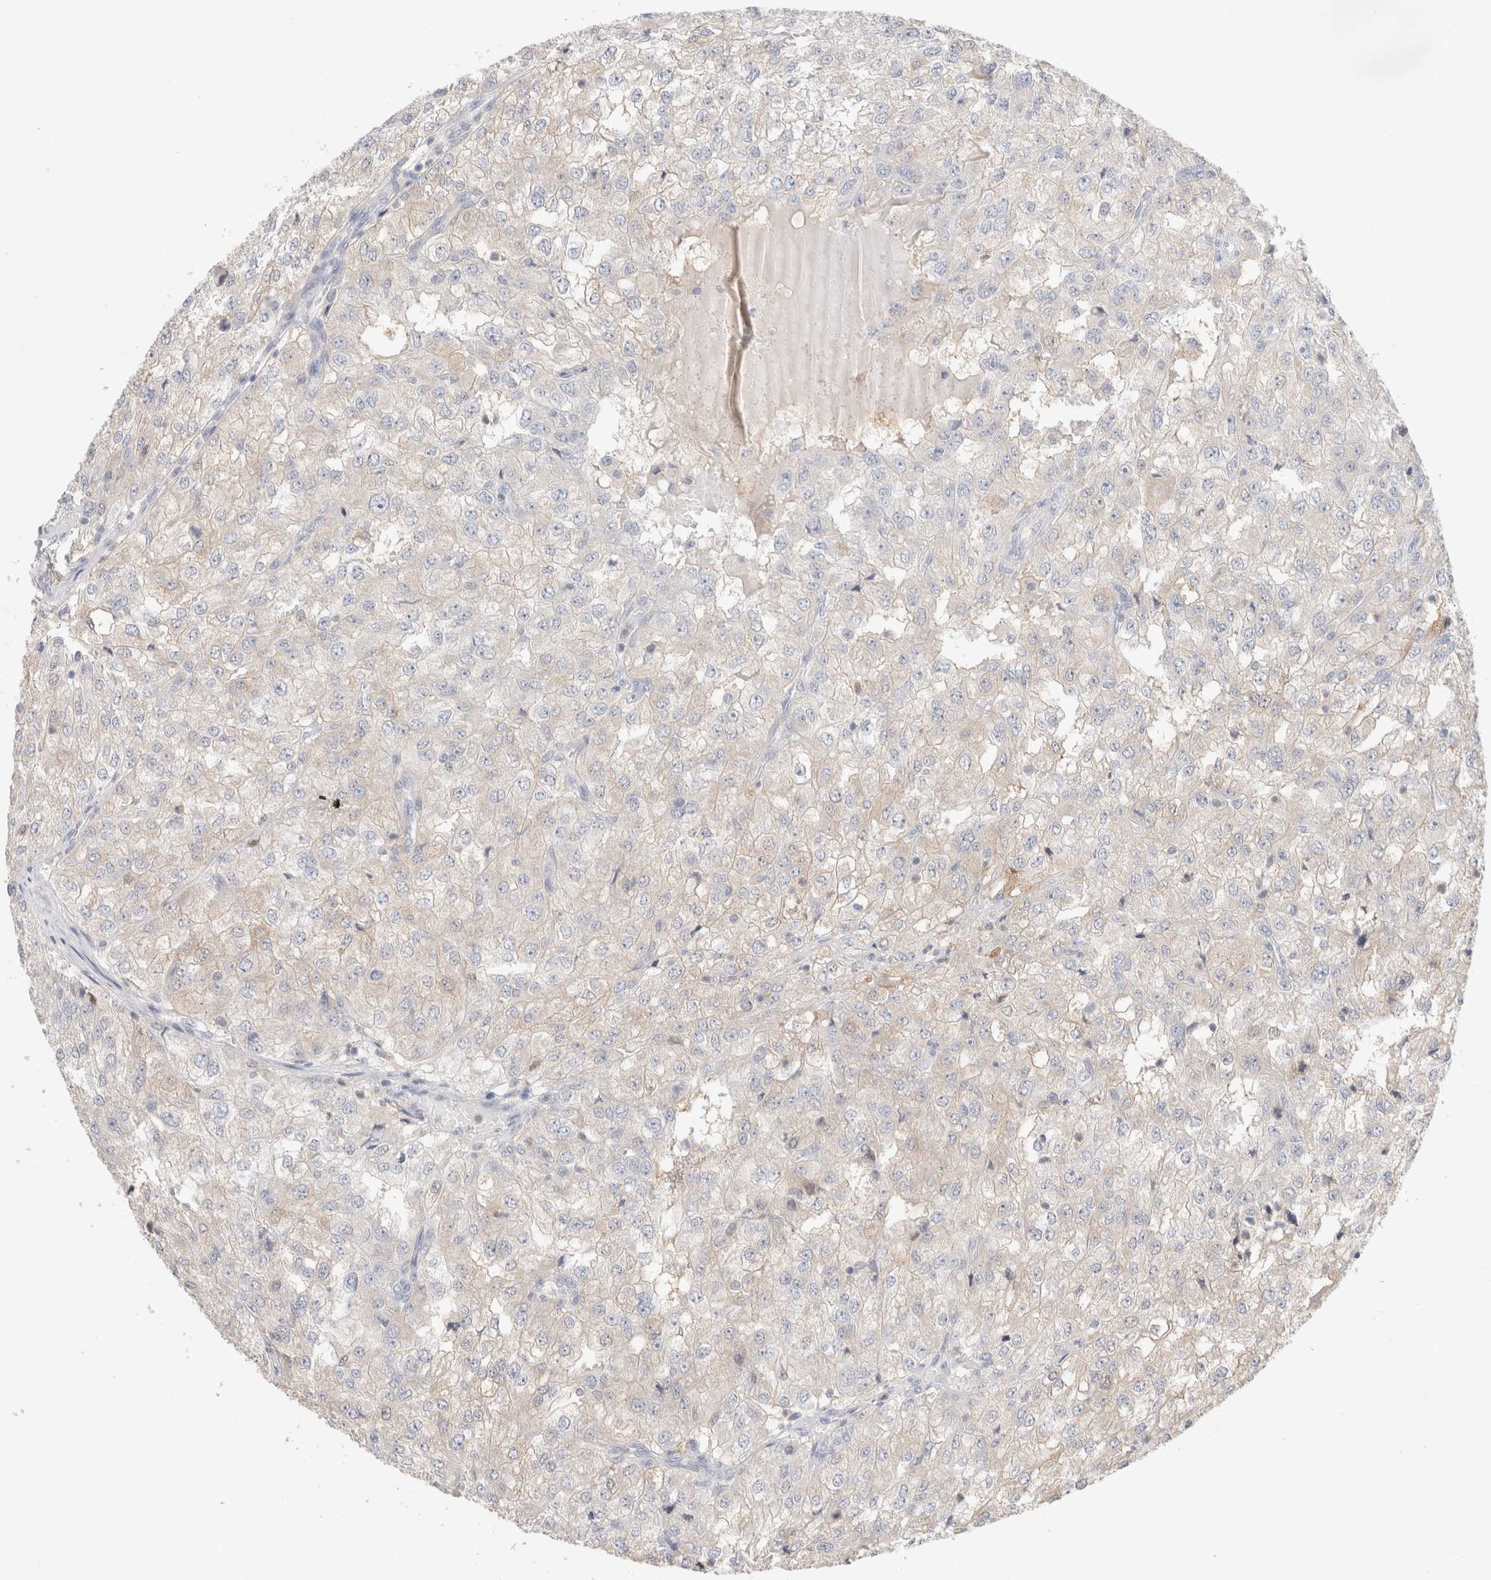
{"staining": {"intensity": "negative", "quantity": "none", "location": "none"}, "tissue": "renal cancer", "cell_type": "Tumor cells", "image_type": "cancer", "snomed": [{"axis": "morphology", "description": "Adenocarcinoma, NOS"}, {"axis": "topography", "description": "Kidney"}], "caption": "Tumor cells are negative for protein expression in human renal adenocarcinoma.", "gene": "MPP2", "patient": {"sex": "female", "age": 54}}